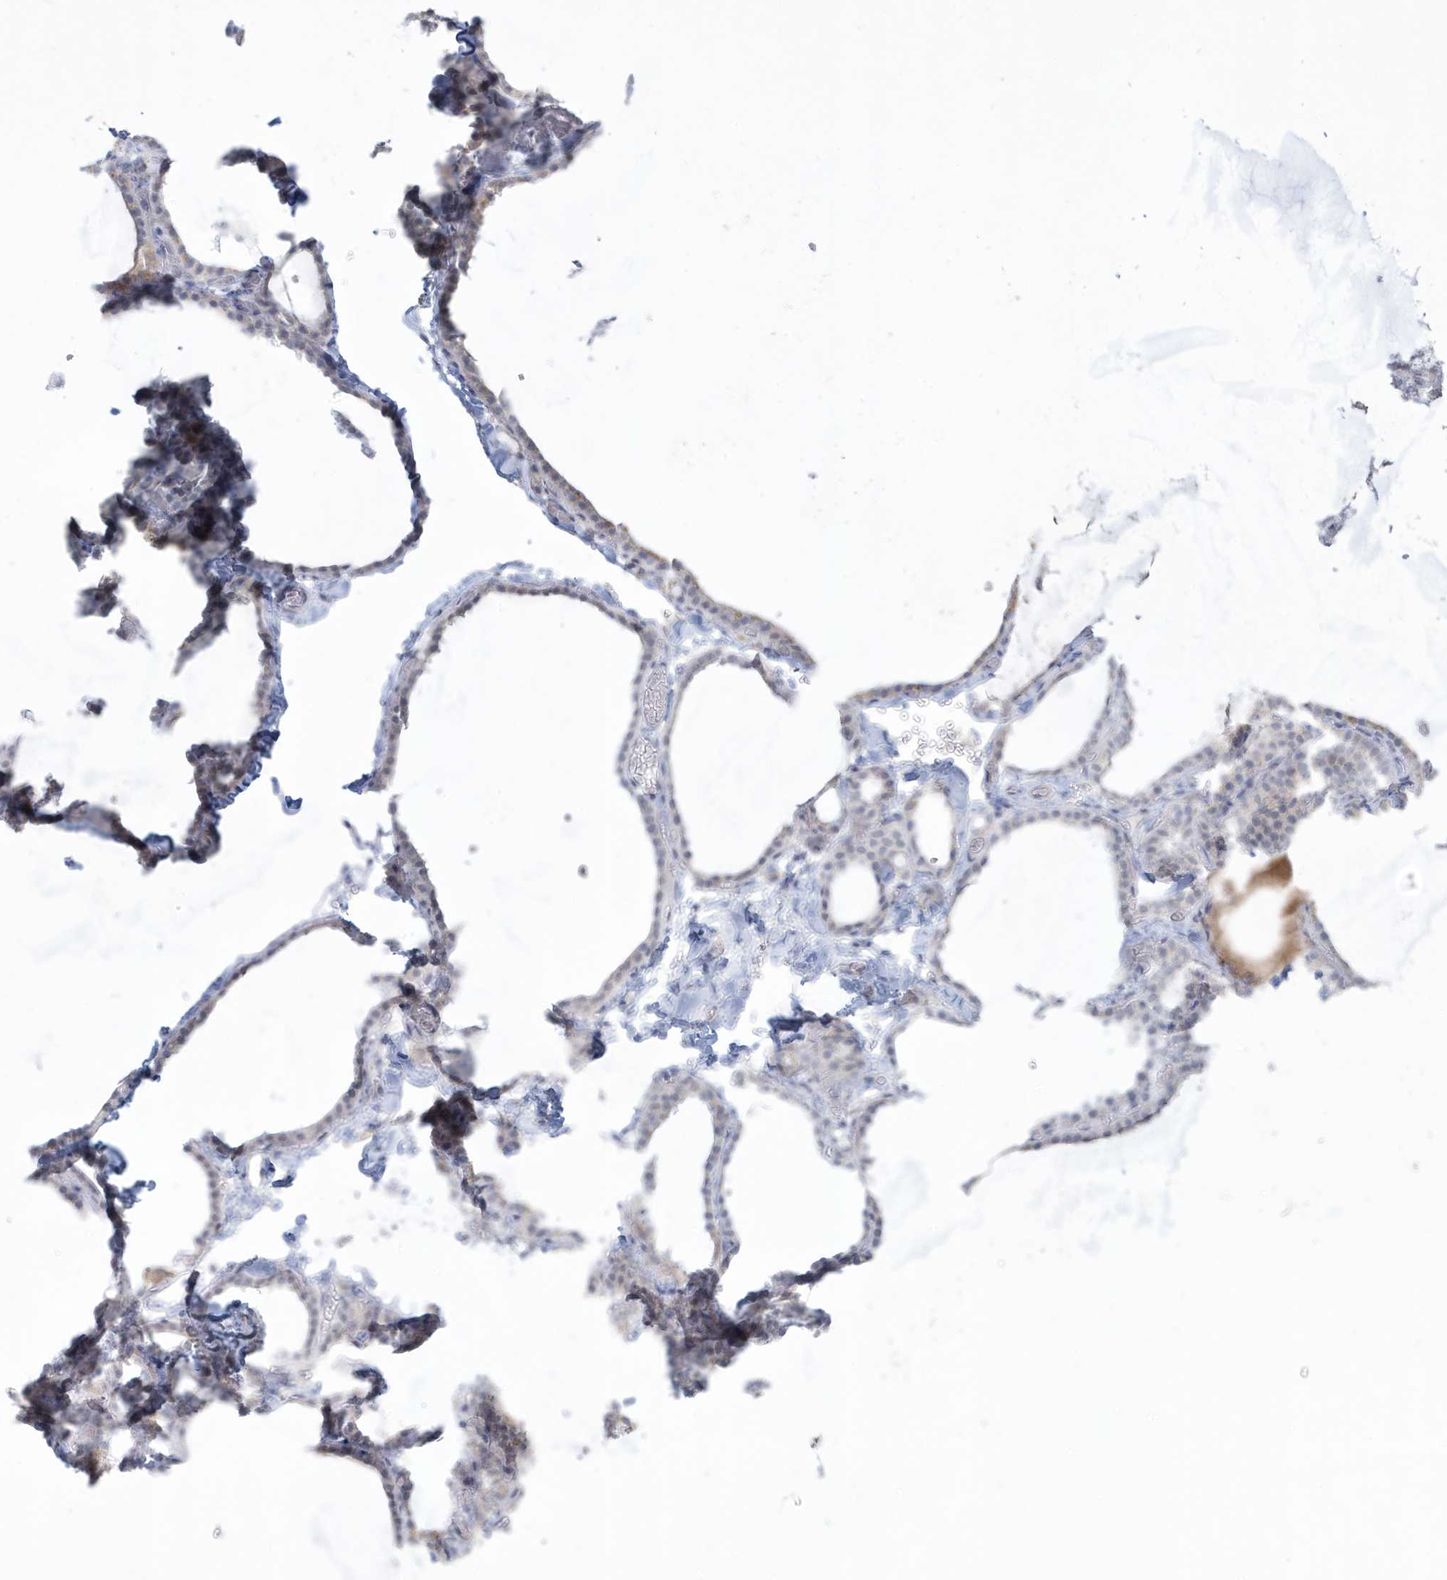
{"staining": {"intensity": "weak", "quantity": "<25%", "location": "nuclear"}, "tissue": "thyroid gland", "cell_type": "Glandular cells", "image_type": "normal", "snomed": [{"axis": "morphology", "description": "Normal tissue, NOS"}, {"axis": "topography", "description": "Thyroid gland"}], "caption": "This image is of unremarkable thyroid gland stained with immunohistochemistry (IHC) to label a protein in brown with the nuclei are counter-stained blue. There is no expression in glandular cells. The staining is performed using DAB brown chromogen with nuclei counter-stained in using hematoxylin.", "gene": "HERC6", "patient": {"sex": "female", "age": 22}}